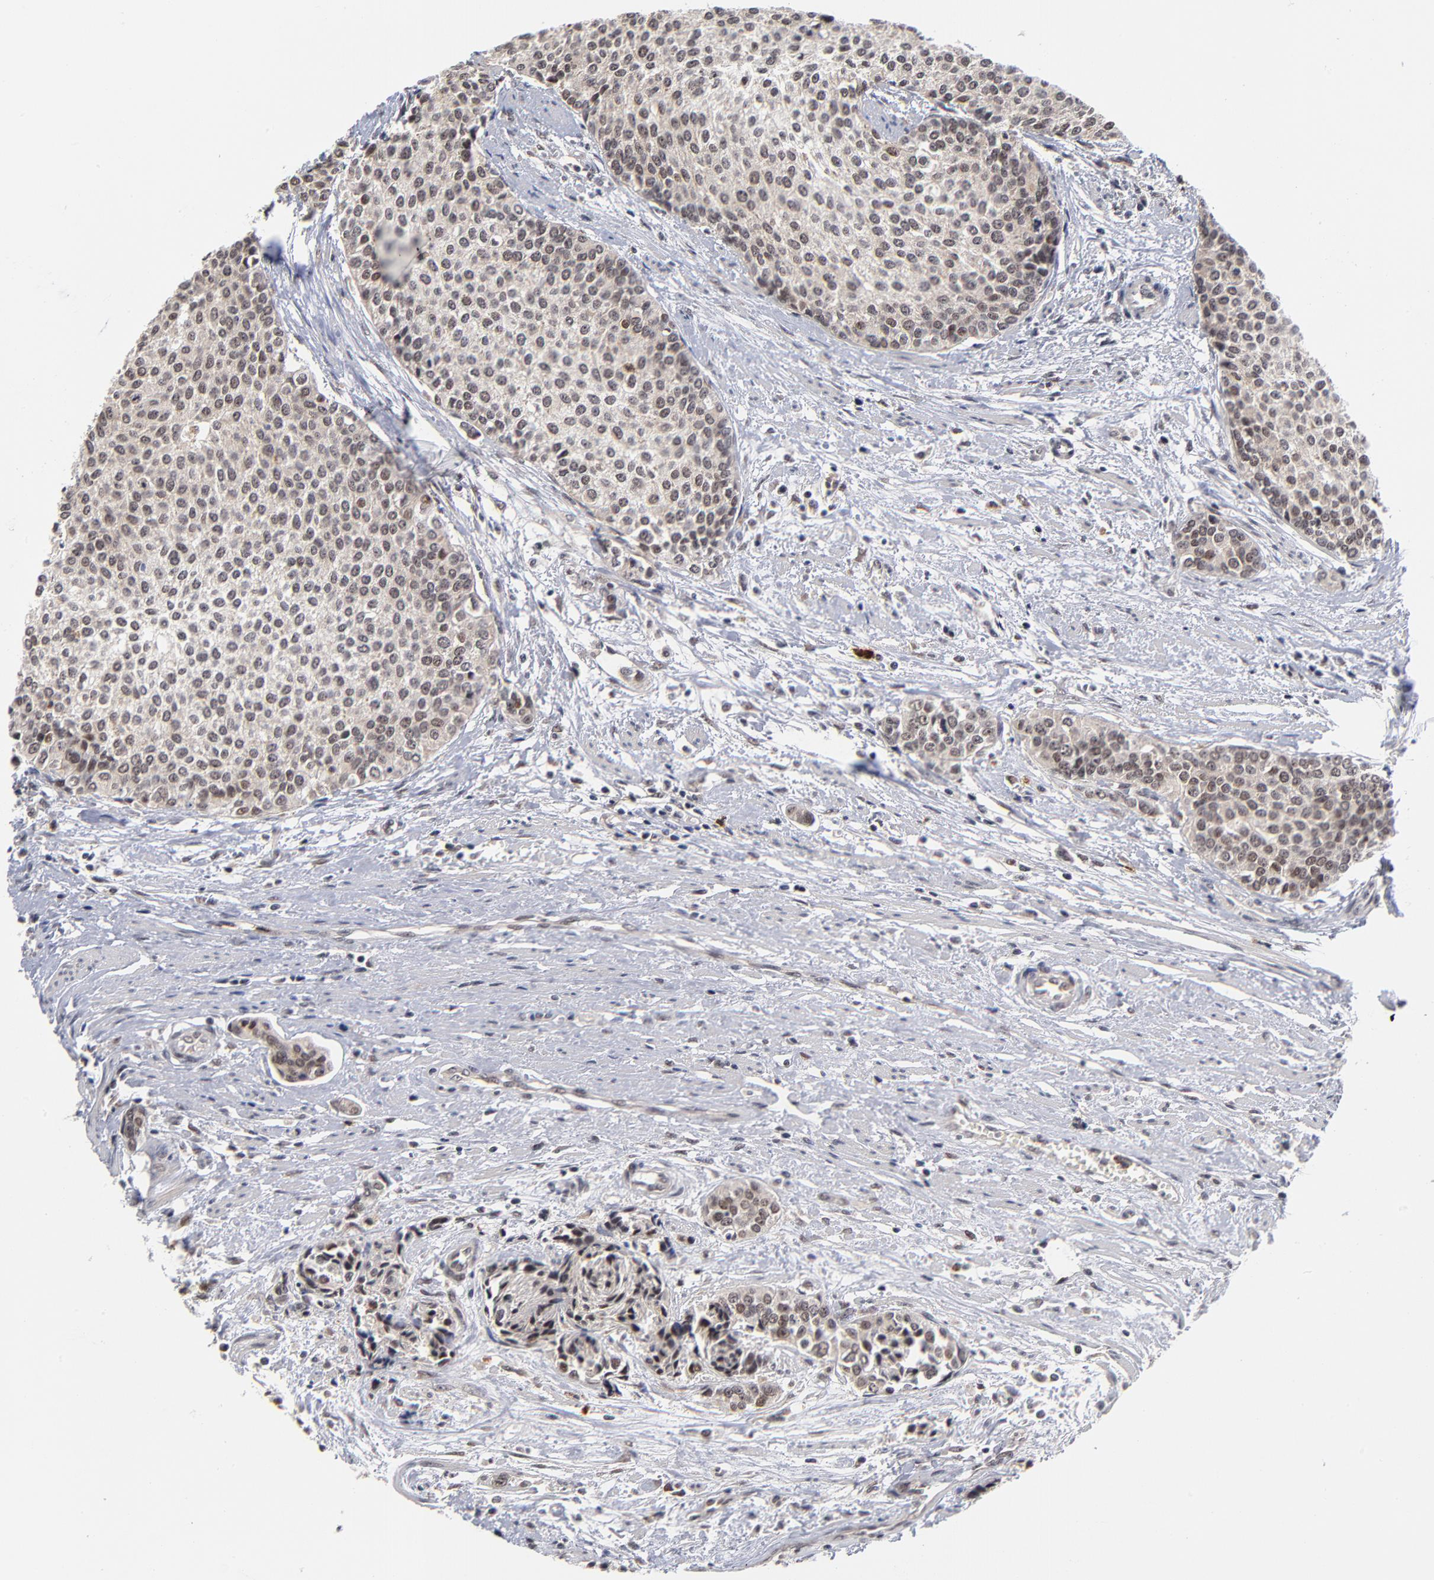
{"staining": {"intensity": "weak", "quantity": ">75%", "location": "nuclear"}, "tissue": "urothelial cancer", "cell_type": "Tumor cells", "image_type": "cancer", "snomed": [{"axis": "morphology", "description": "Urothelial carcinoma, Low grade"}, {"axis": "topography", "description": "Urinary bladder"}], "caption": "IHC micrograph of neoplastic tissue: human urothelial cancer stained using immunohistochemistry (IHC) displays low levels of weak protein expression localized specifically in the nuclear of tumor cells, appearing as a nuclear brown color.", "gene": "ZNF419", "patient": {"sex": "female", "age": 73}}